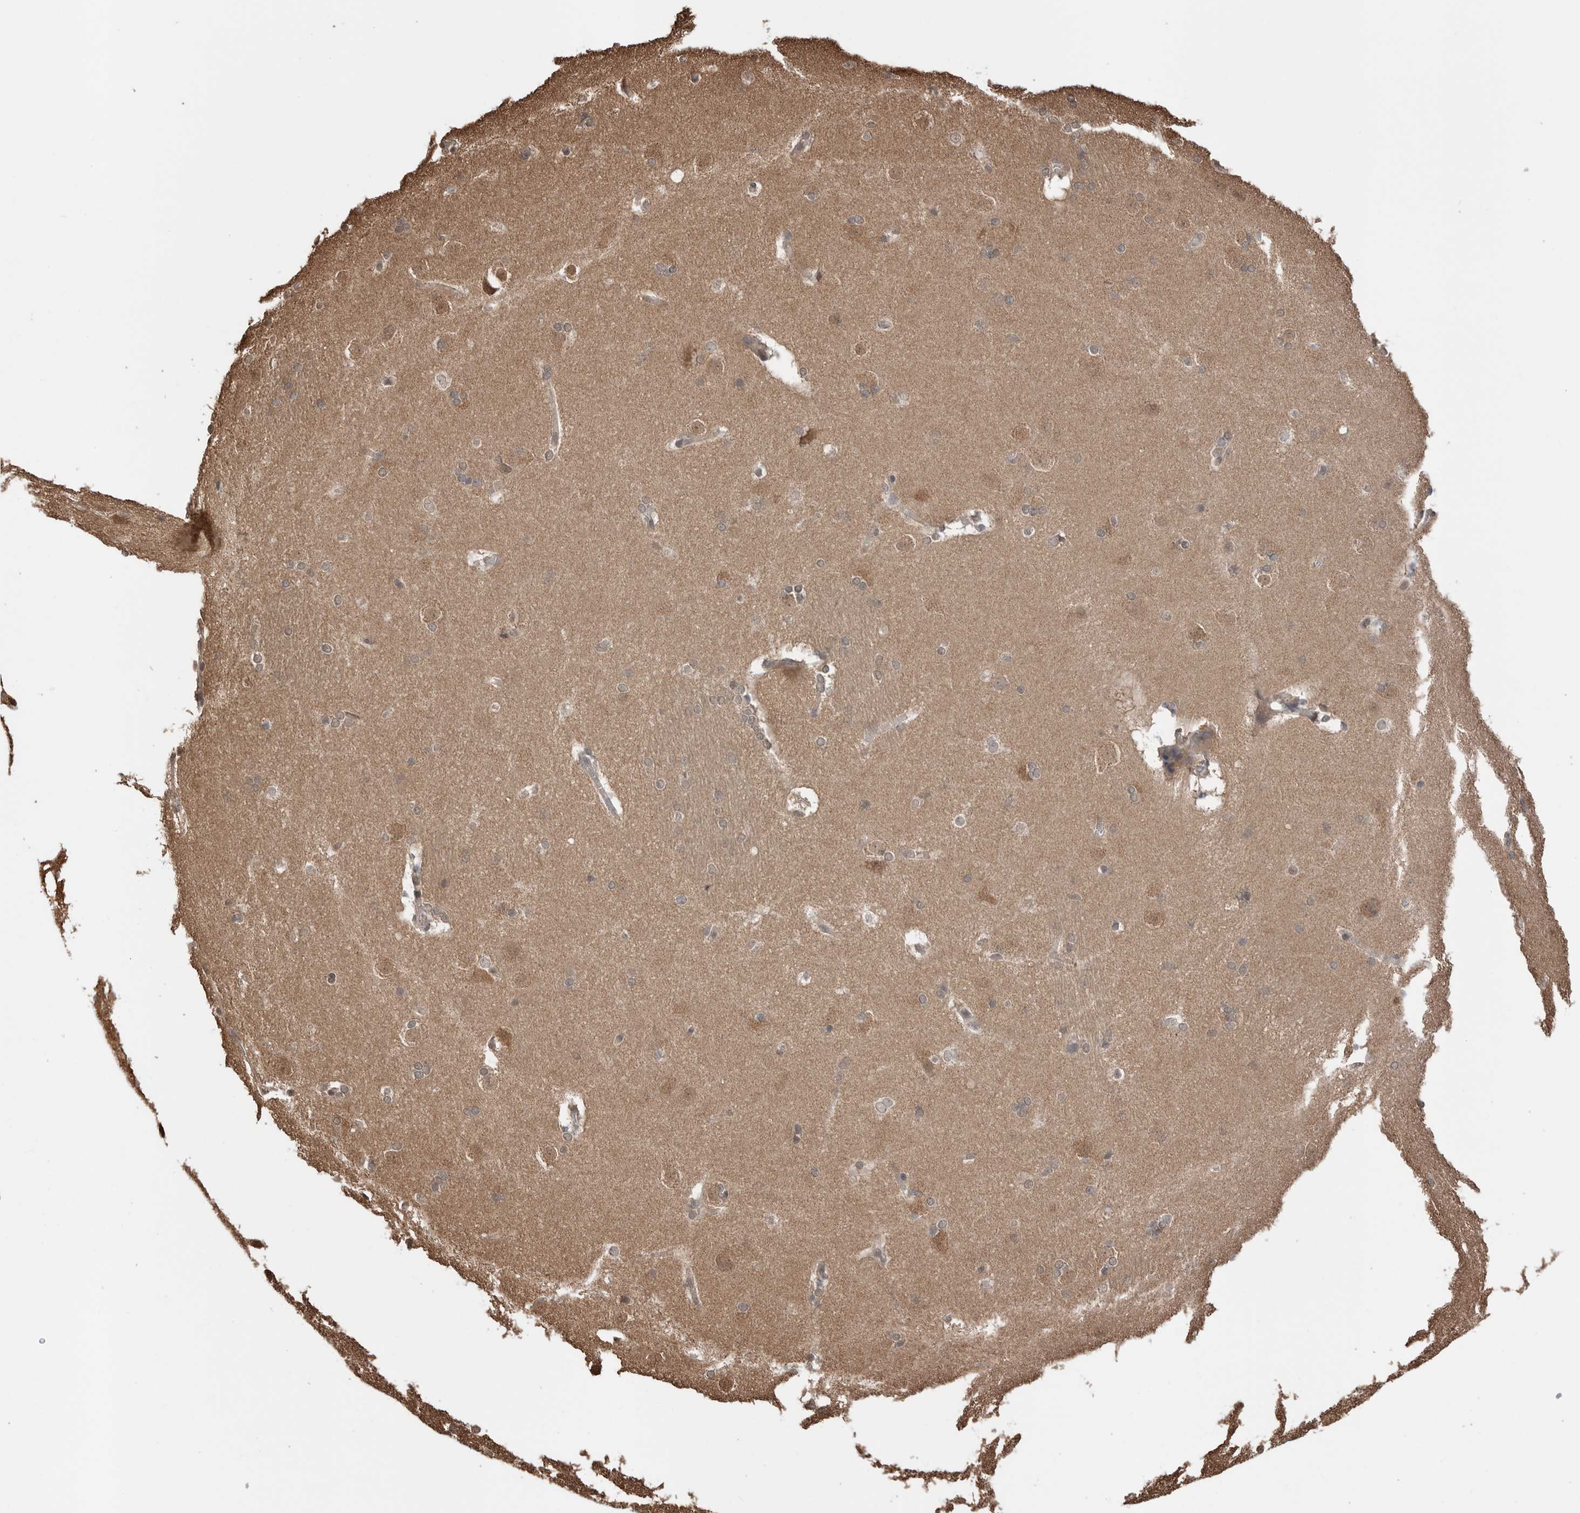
{"staining": {"intensity": "moderate", "quantity": "<25%", "location": "cytoplasmic/membranous,nuclear"}, "tissue": "caudate", "cell_type": "Glial cells", "image_type": "normal", "snomed": [{"axis": "morphology", "description": "Normal tissue, NOS"}, {"axis": "topography", "description": "Lateral ventricle wall"}], "caption": "This is a micrograph of IHC staining of benign caudate, which shows moderate staining in the cytoplasmic/membranous,nuclear of glial cells.", "gene": "PEAK1", "patient": {"sex": "female", "age": 19}}